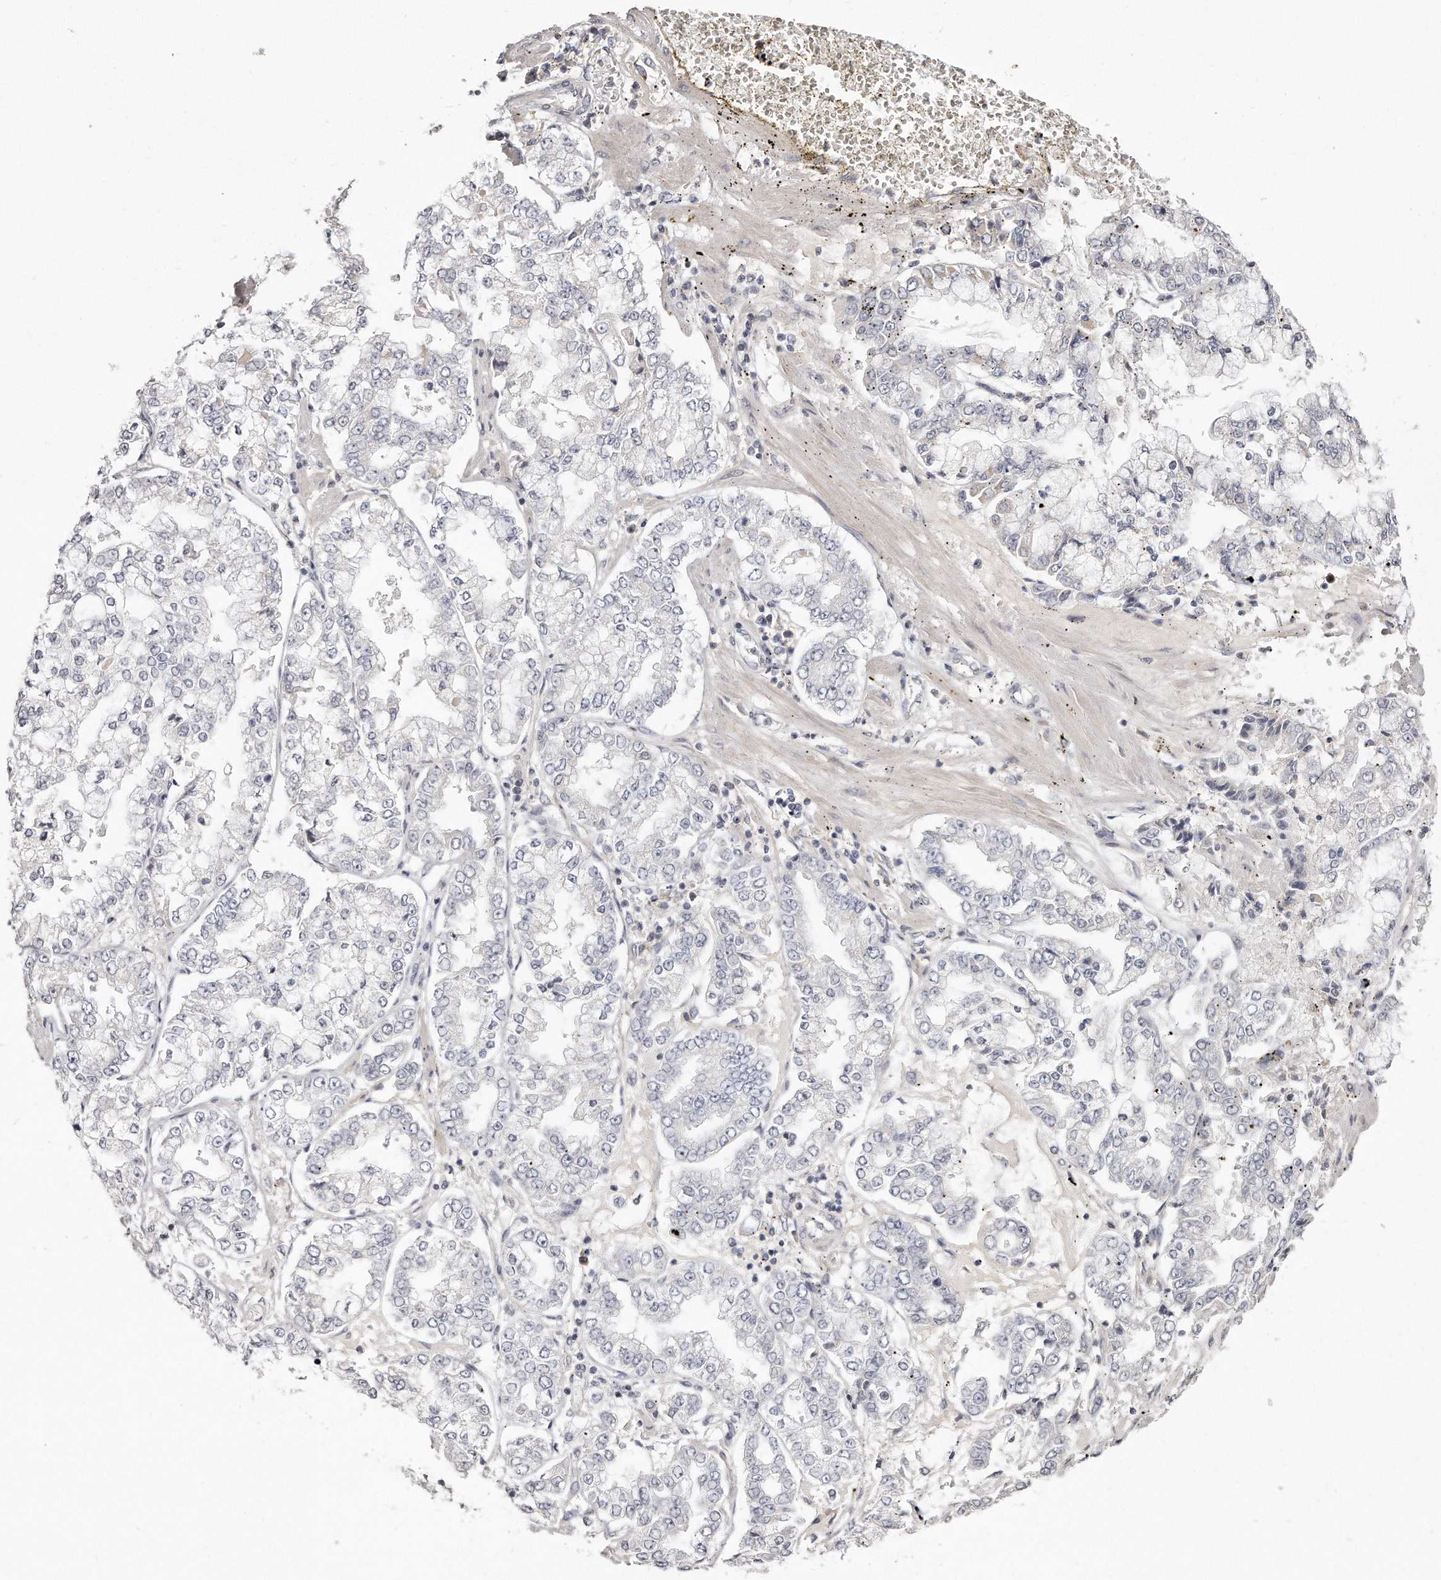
{"staining": {"intensity": "negative", "quantity": "none", "location": "none"}, "tissue": "stomach cancer", "cell_type": "Tumor cells", "image_type": "cancer", "snomed": [{"axis": "morphology", "description": "Adenocarcinoma, NOS"}, {"axis": "topography", "description": "Stomach"}], "caption": "The immunohistochemistry (IHC) micrograph has no significant positivity in tumor cells of stomach cancer tissue.", "gene": "TTLL4", "patient": {"sex": "male", "age": 76}}